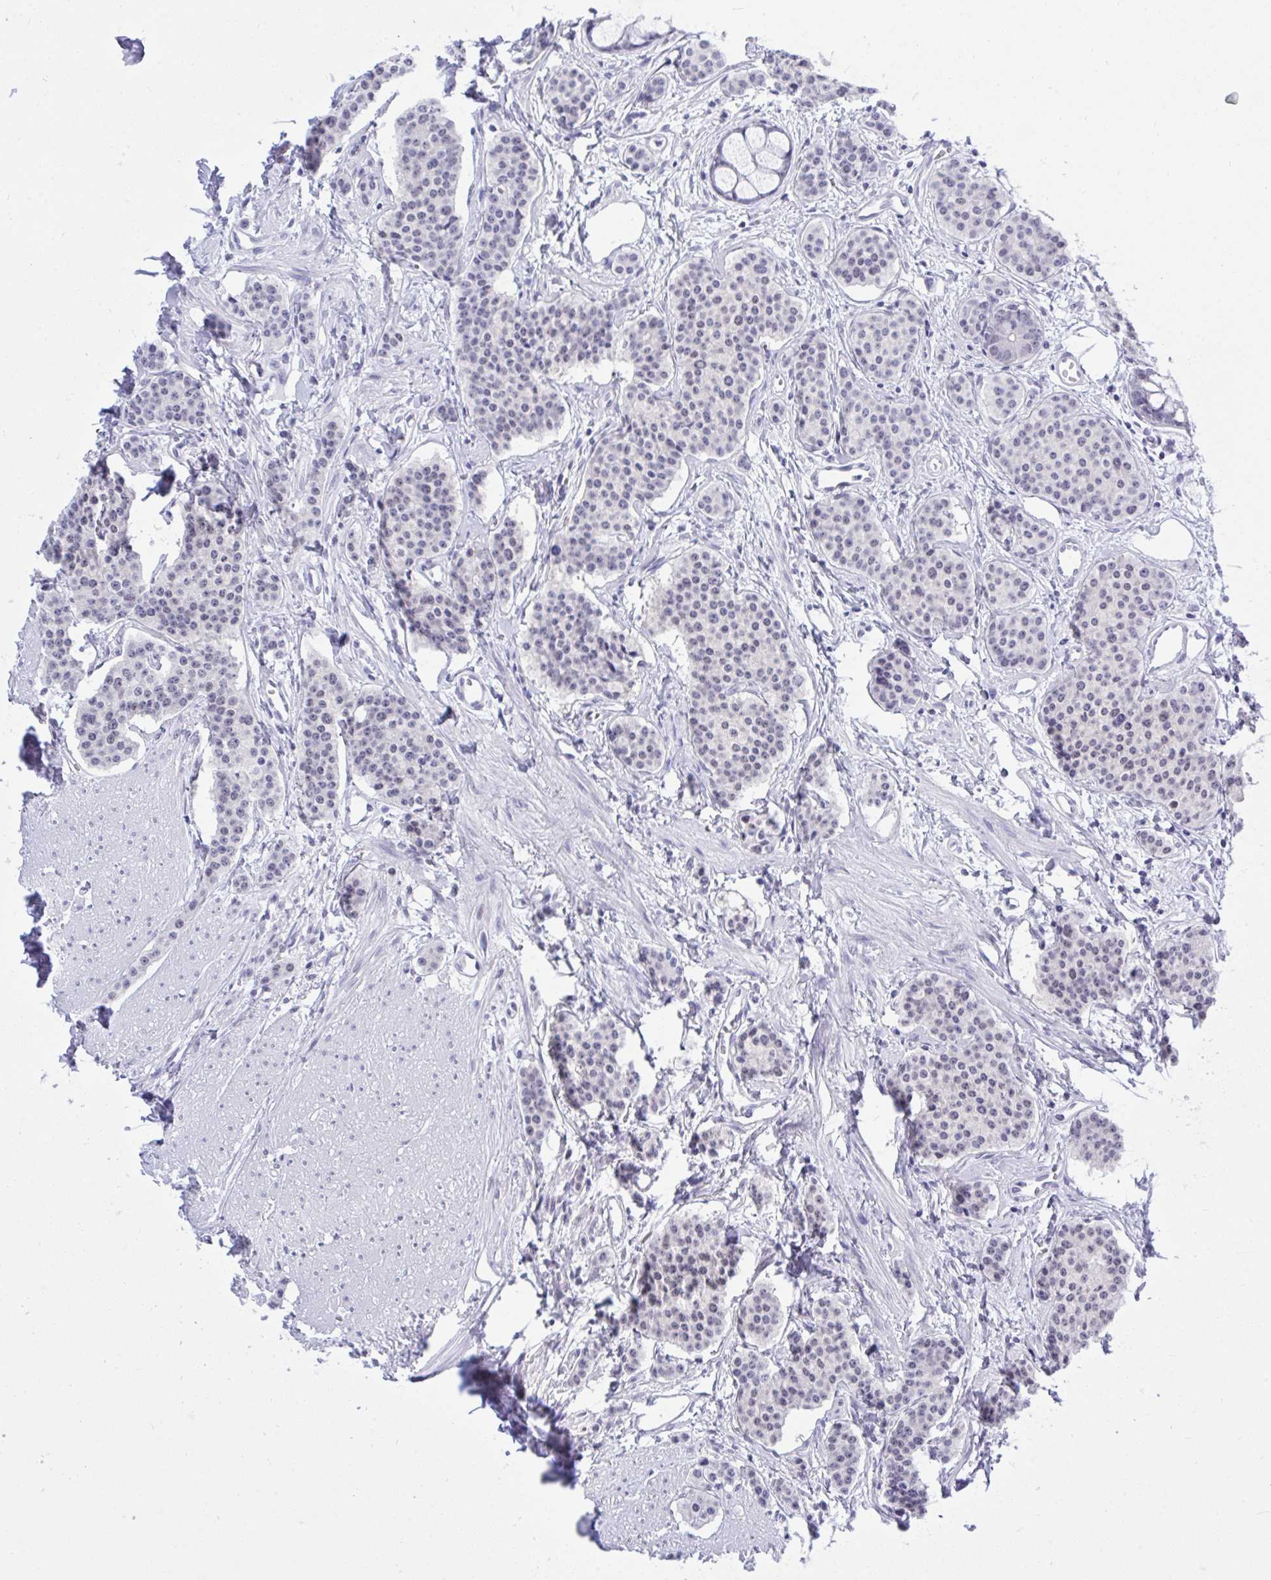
{"staining": {"intensity": "negative", "quantity": "none", "location": "none"}, "tissue": "carcinoid", "cell_type": "Tumor cells", "image_type": "cancer", "snomed": [{"axis": "morphology", "description": "Carcinoid, malignant, NOS"}, {"axis": "topography", "description": "Small intestine"}], "caption": "Immunohistochemical staining of carcinoid (malignant) shows no significant positivity in tumor cells.", "gene": "THOP1", "patient": {"sex": "female", "age": 64}}